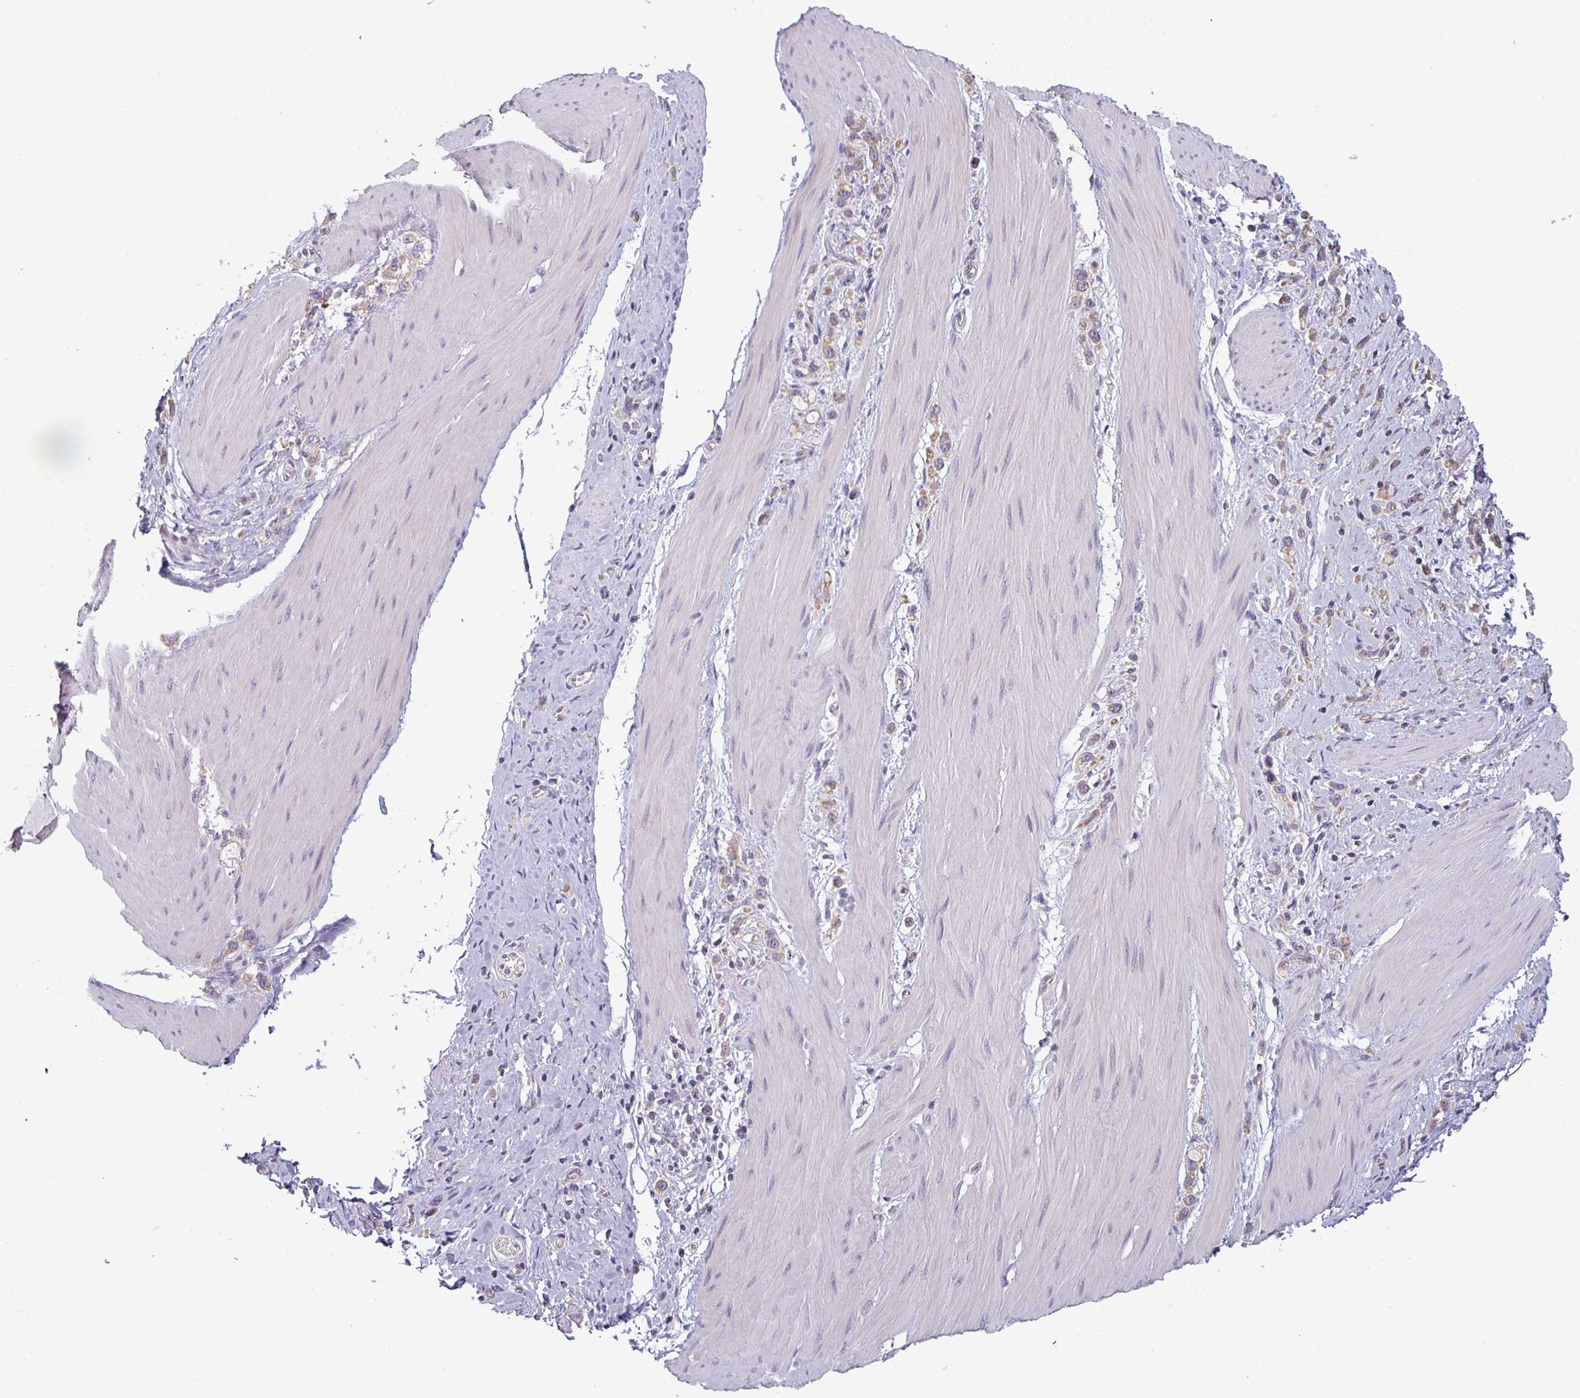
{"staining": {"intensity": "weak", "quantity": ">75%", "location": "cytoplasmic/membranous"}, "tissue": "stomach cancer", "cell_type": "Tumor cells", "image_type": "cancer", "snomed": [{"axis": "morphology", "description": "Adenocarcinoma, NOS"}, {"axis": "topography", "description": "Stomach"}], "caption": "Stomach cancer tissue reveals weak cytoplasmic/membranous staining in about >75% of tumor cells Nuclei are stained in blue.", "gene": "CTHRC1", "patient": {"sex": "female", "age": 65}}